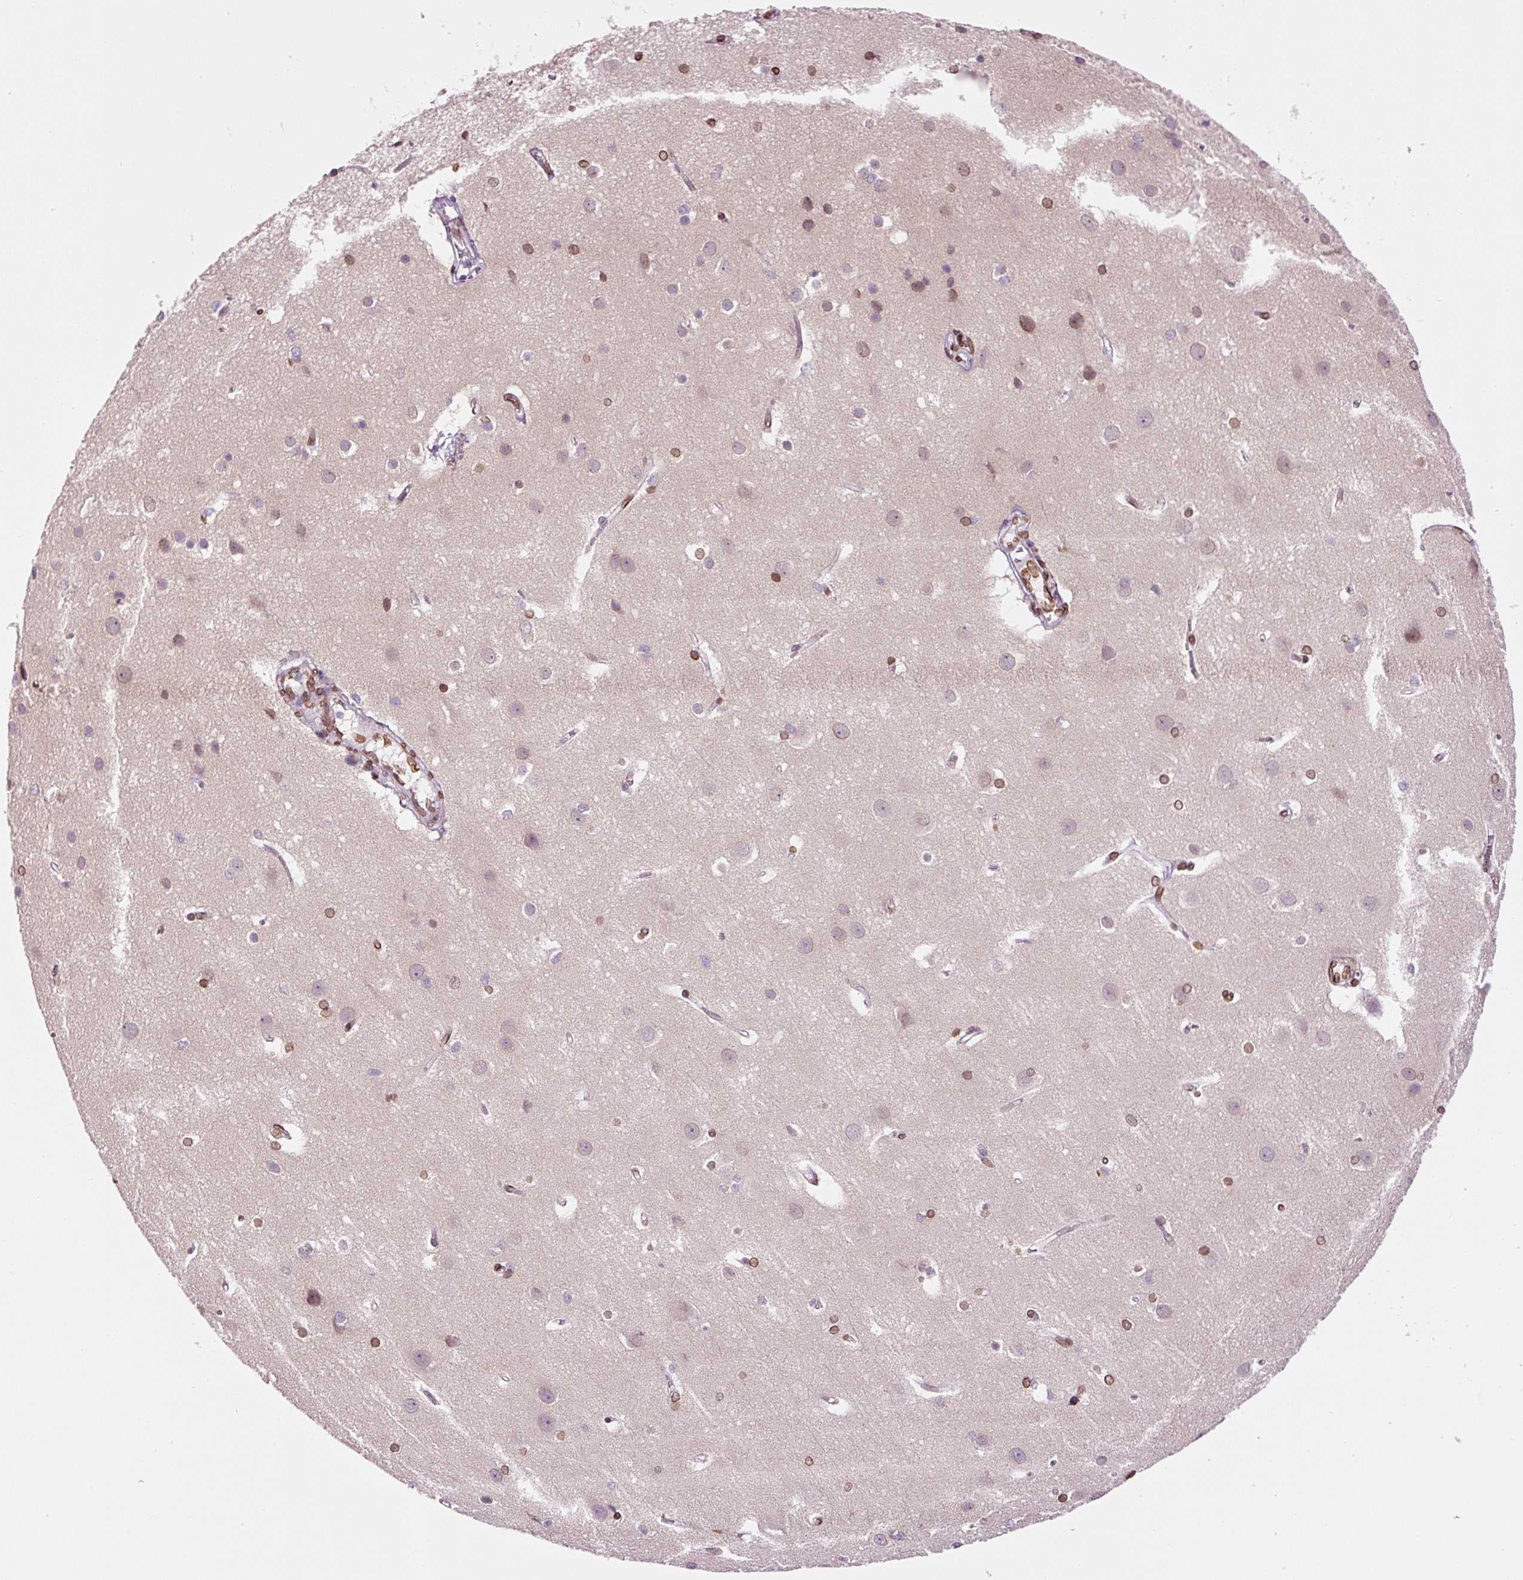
{"staining": {"intensity": "moderate", "quantity": "<25%", "location": "nuclear"}, "tissue": "cerebral cortex", "cell_type": "Endothelial cells", "image_type": "normal", "snomed": [{"axis": "morphology", "description": "Normal tissue, NOS"}, {"axis": "topography", "description": "Cerebral cortex"}], "caption": "An immunohistochemistry (IHC) micrograph of unremarkable tissue is shown. Protein staining in brown labels moderate nuclear positivity in cerebral cortex within endothelial cells.", "gene": "ZNF224", "patient": {"sex": "male", "age": 37}}